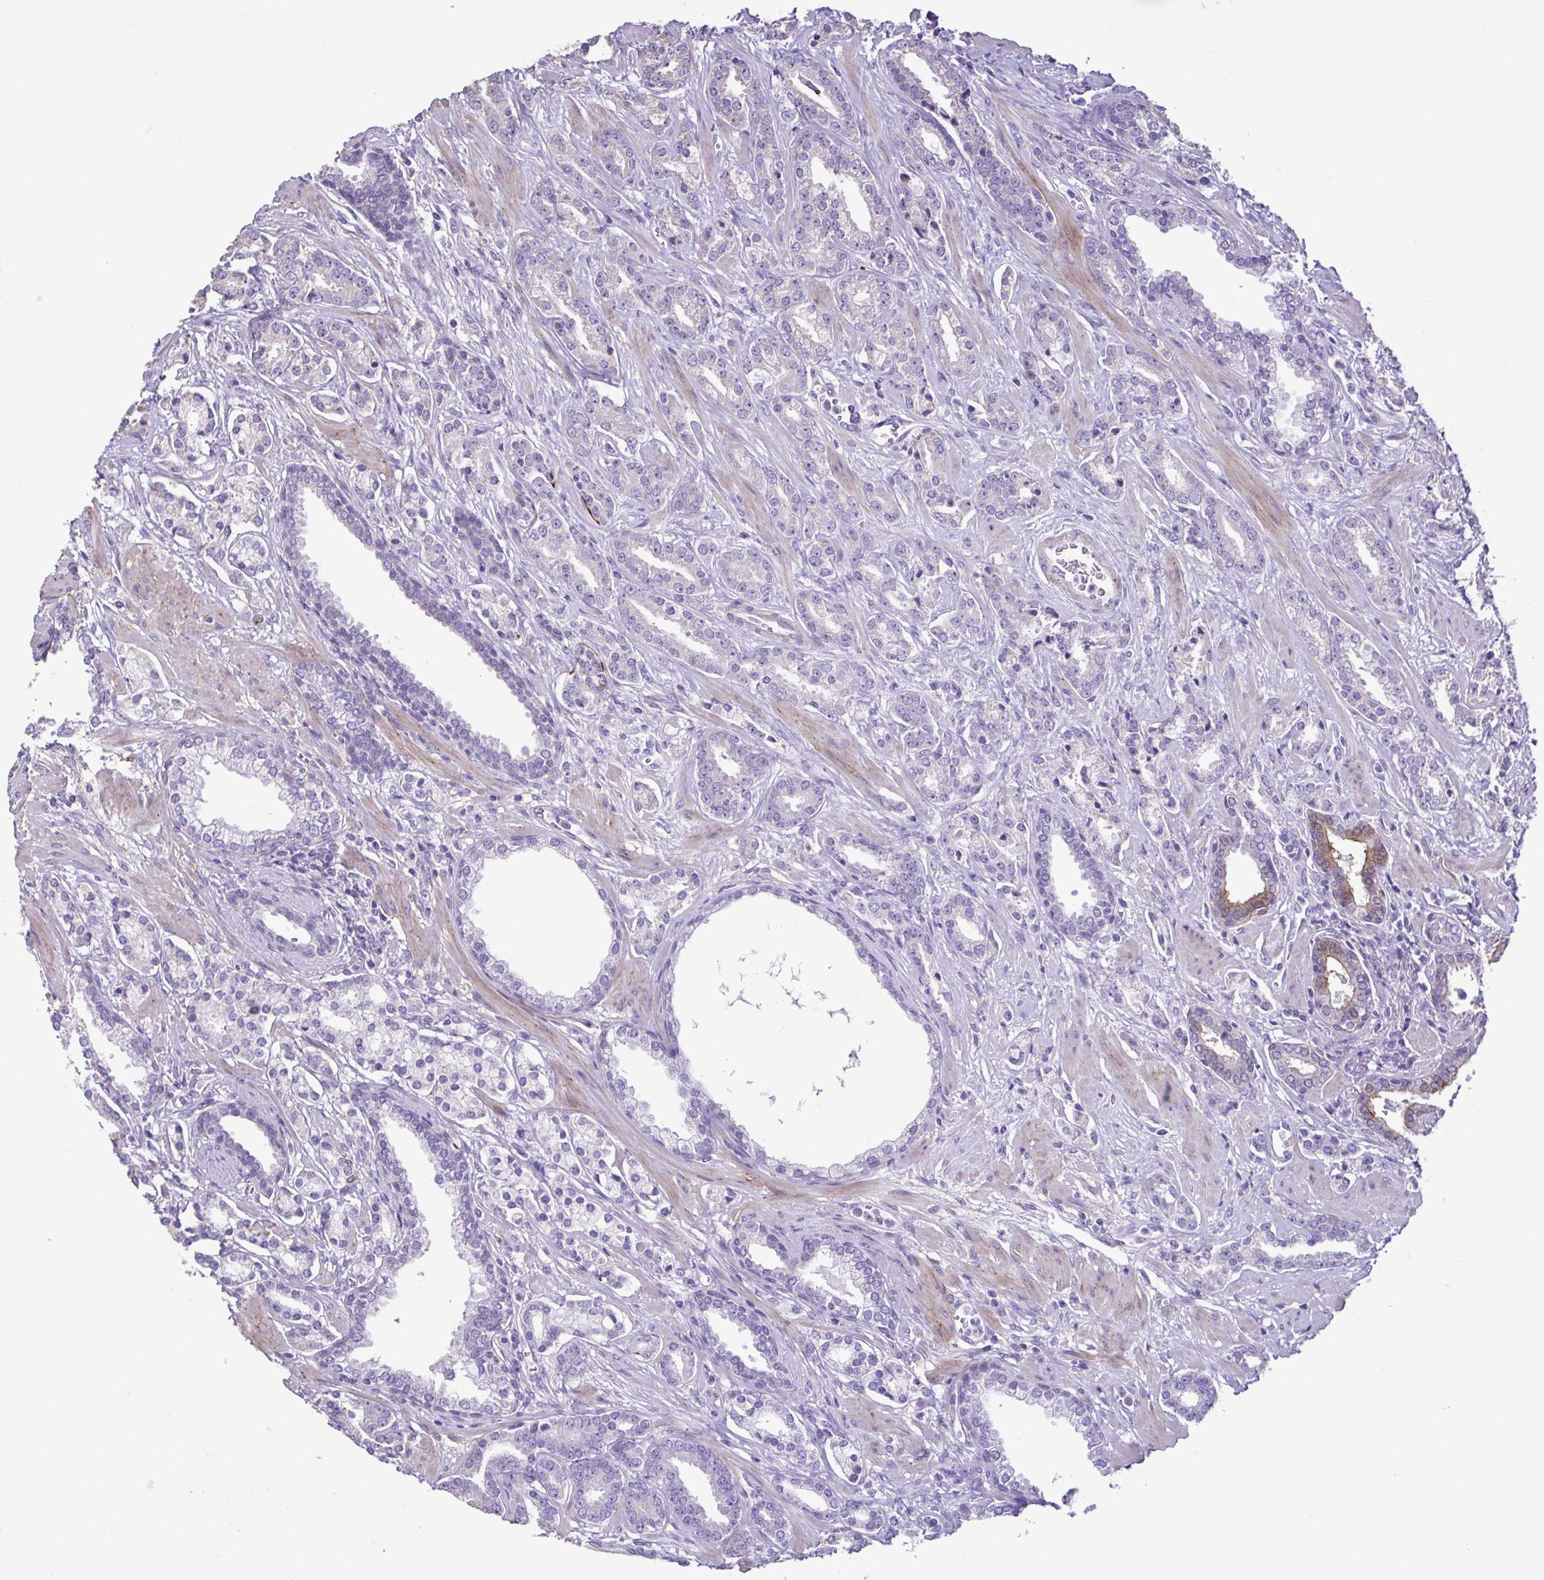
{"staining": {"intensity": "negative", "quantity": "none", "location": "none"}, "tissue": "prostate cancer", "cell_type": "Tumor cells", "image_type": "cancer", "snomed": [{"axis": "morphology", "description": "Adenocarcinoma, High grade"}, {"axis": "topography", "description": "Prostate"}], "caption": "High power microscopy micrograph of an immunohistochemistry photomicrograph of prostate cancer (adenocarcinoma (high-grade)), revealing no significant expression in tumor cells. (Brightfield microscopy of DAB immunohistochemistry (IHC) at high magnification).", "gene": "PLA2G4E", "patient": {"sex": "male", "age": 60}}